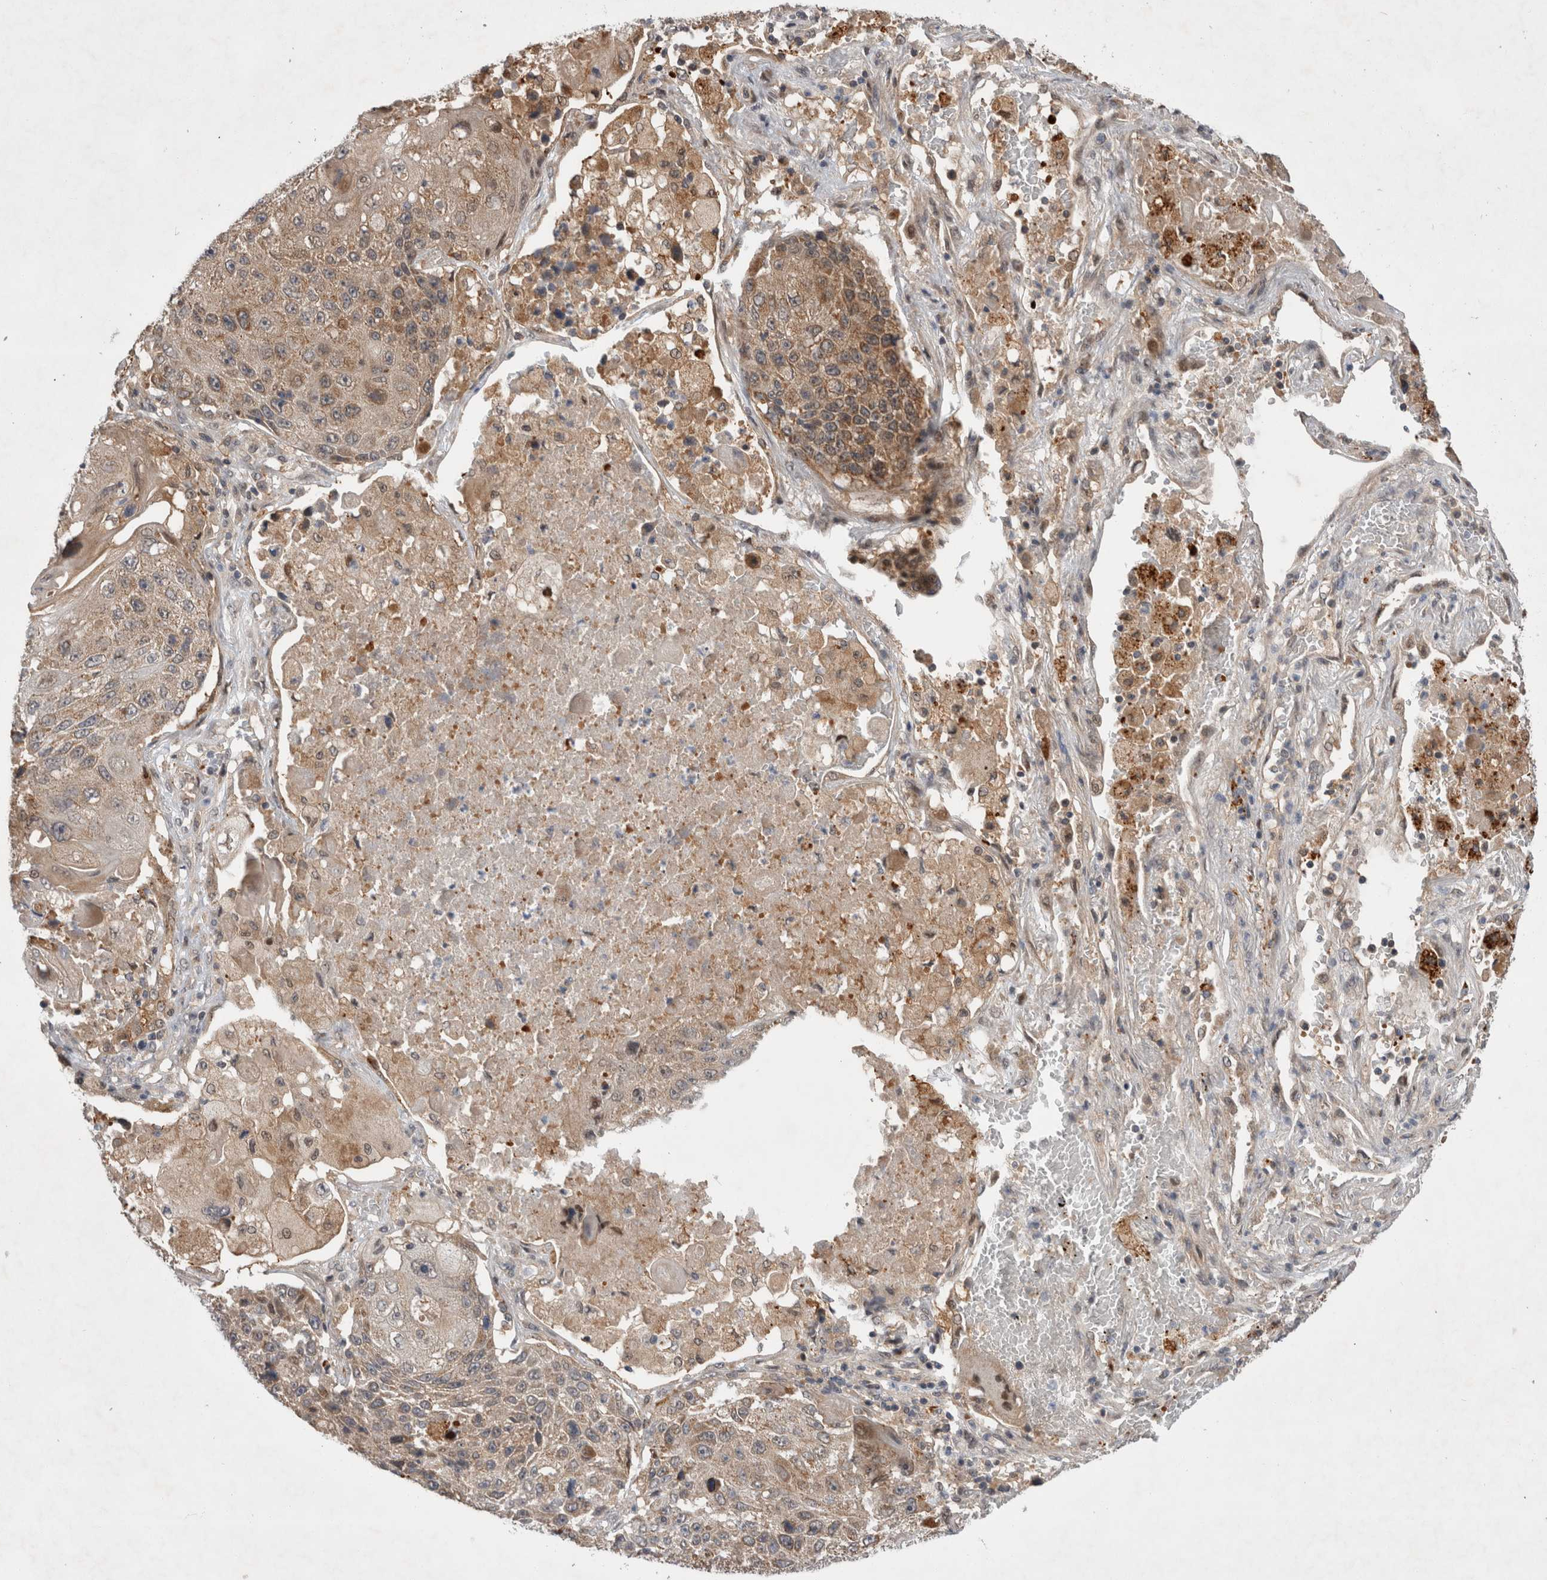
{"staining": {"intensity": "moderate", "quantity": ">75%", "location": "cytoplasmic/membranous"}, "tissue": "lung cancer", "cell_type": "Tumor cells", "image_type": "cancer", "snomed": [{"axis": "morphology", "description": "Squamous cell carcinoma, NOS"}, {"axis": "topography", "description": "Lung"}], "caption": "Immunohistochemical staining of lung cancer (squamous cell carcinoma) reveals medium levels of moderate cytoplasmic/membranous staining in approximately >75% of tumor cells.", "gene": "MRPL37", "patient": {"sex": "male", "age": 61}}